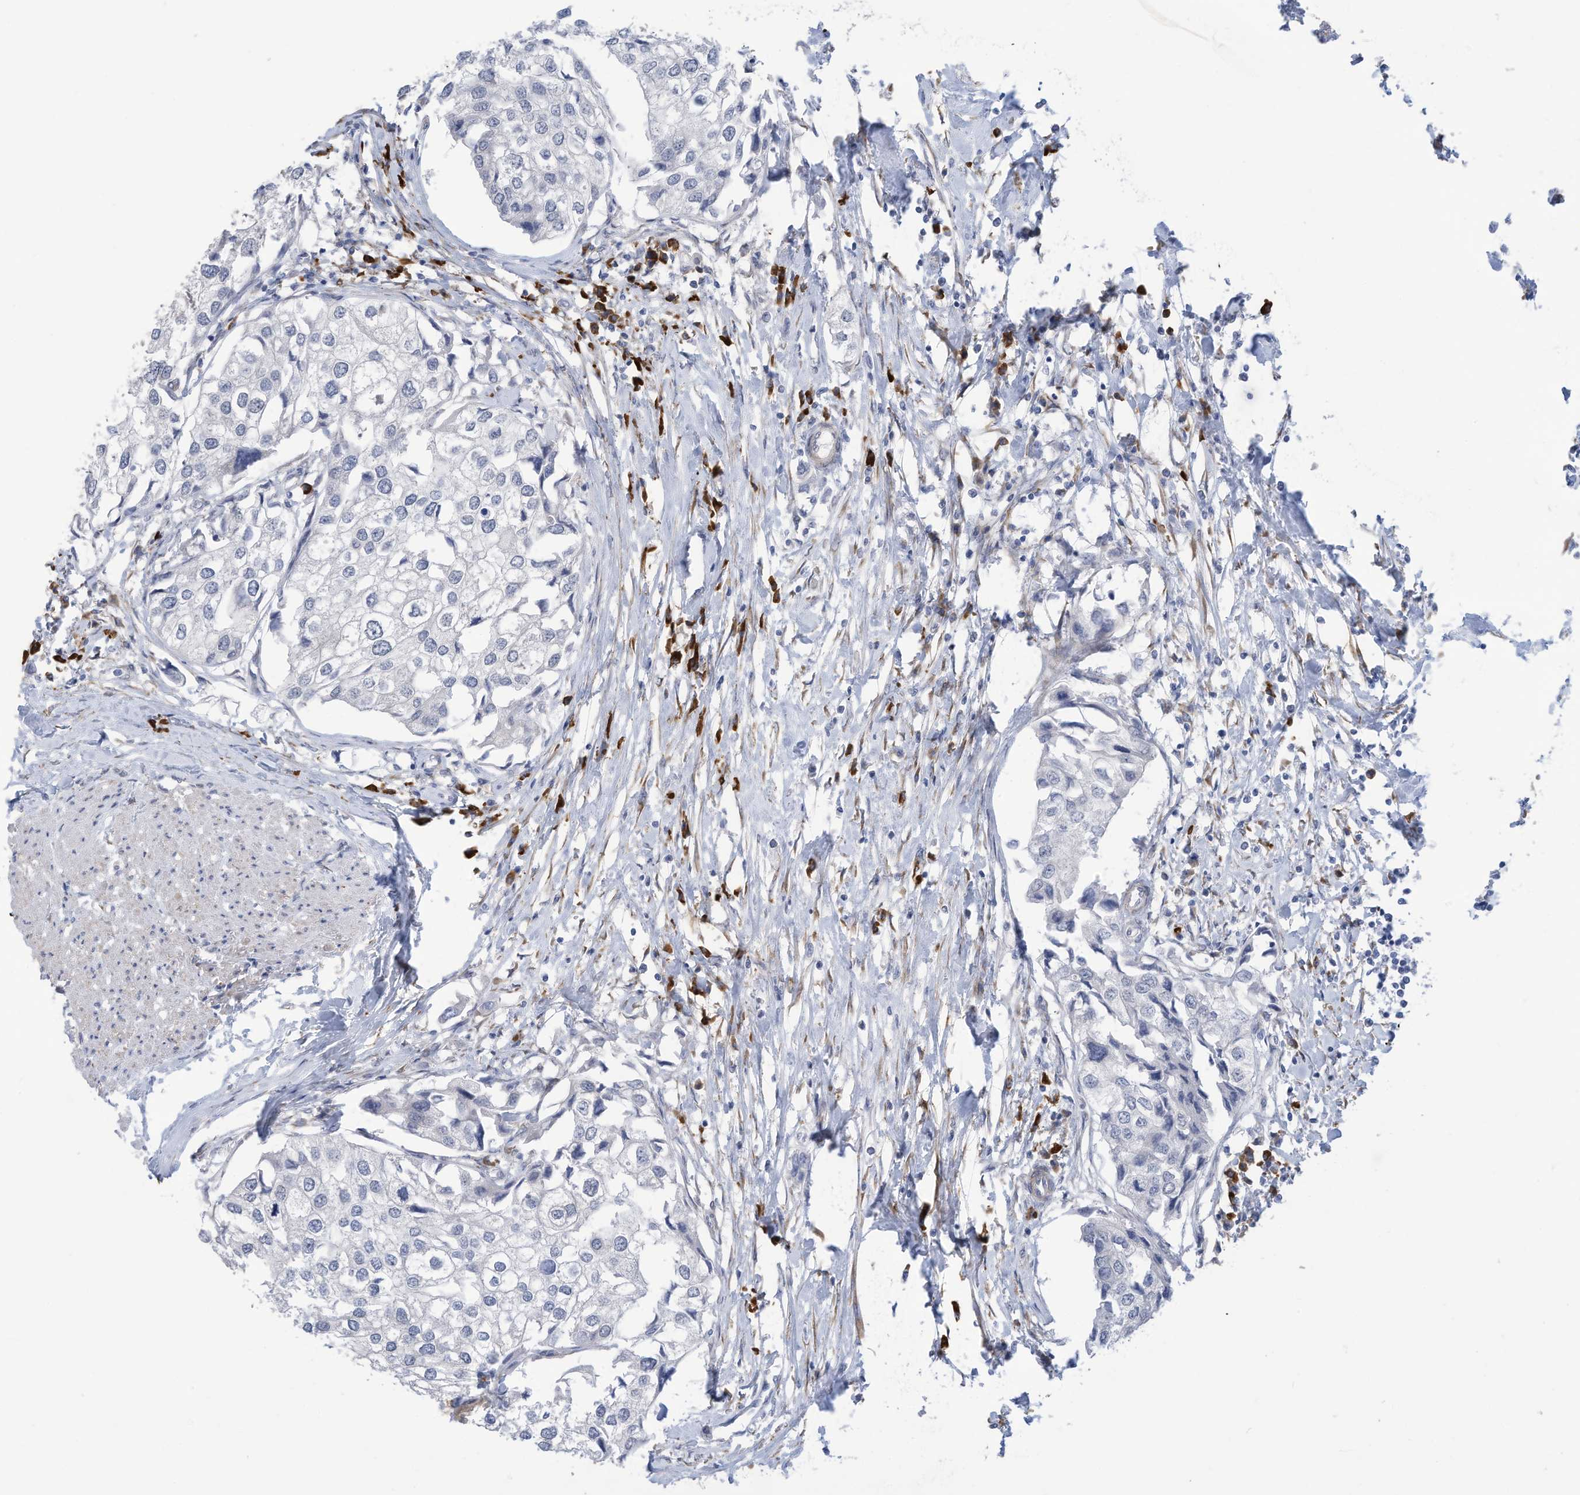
{"staining": {"intensity": "negative", "quantity": "none", "location": "none"}, "tissue": "urothelial cancer", "cell_type": "Tumor cells", "image_type": "cancer", "snomed": [{"axis": "morphology", "description": "Urothelial carcinoma, High grade"}, {"axis": "topography", "description": "Urinary bladder"}], "caption": "The IHC image has no significant positivity in tumor cells of high-grade urothelial carcinoma tissue.", "gene": "ZNF292", "patient": {"sex": "male", "age": 64}}